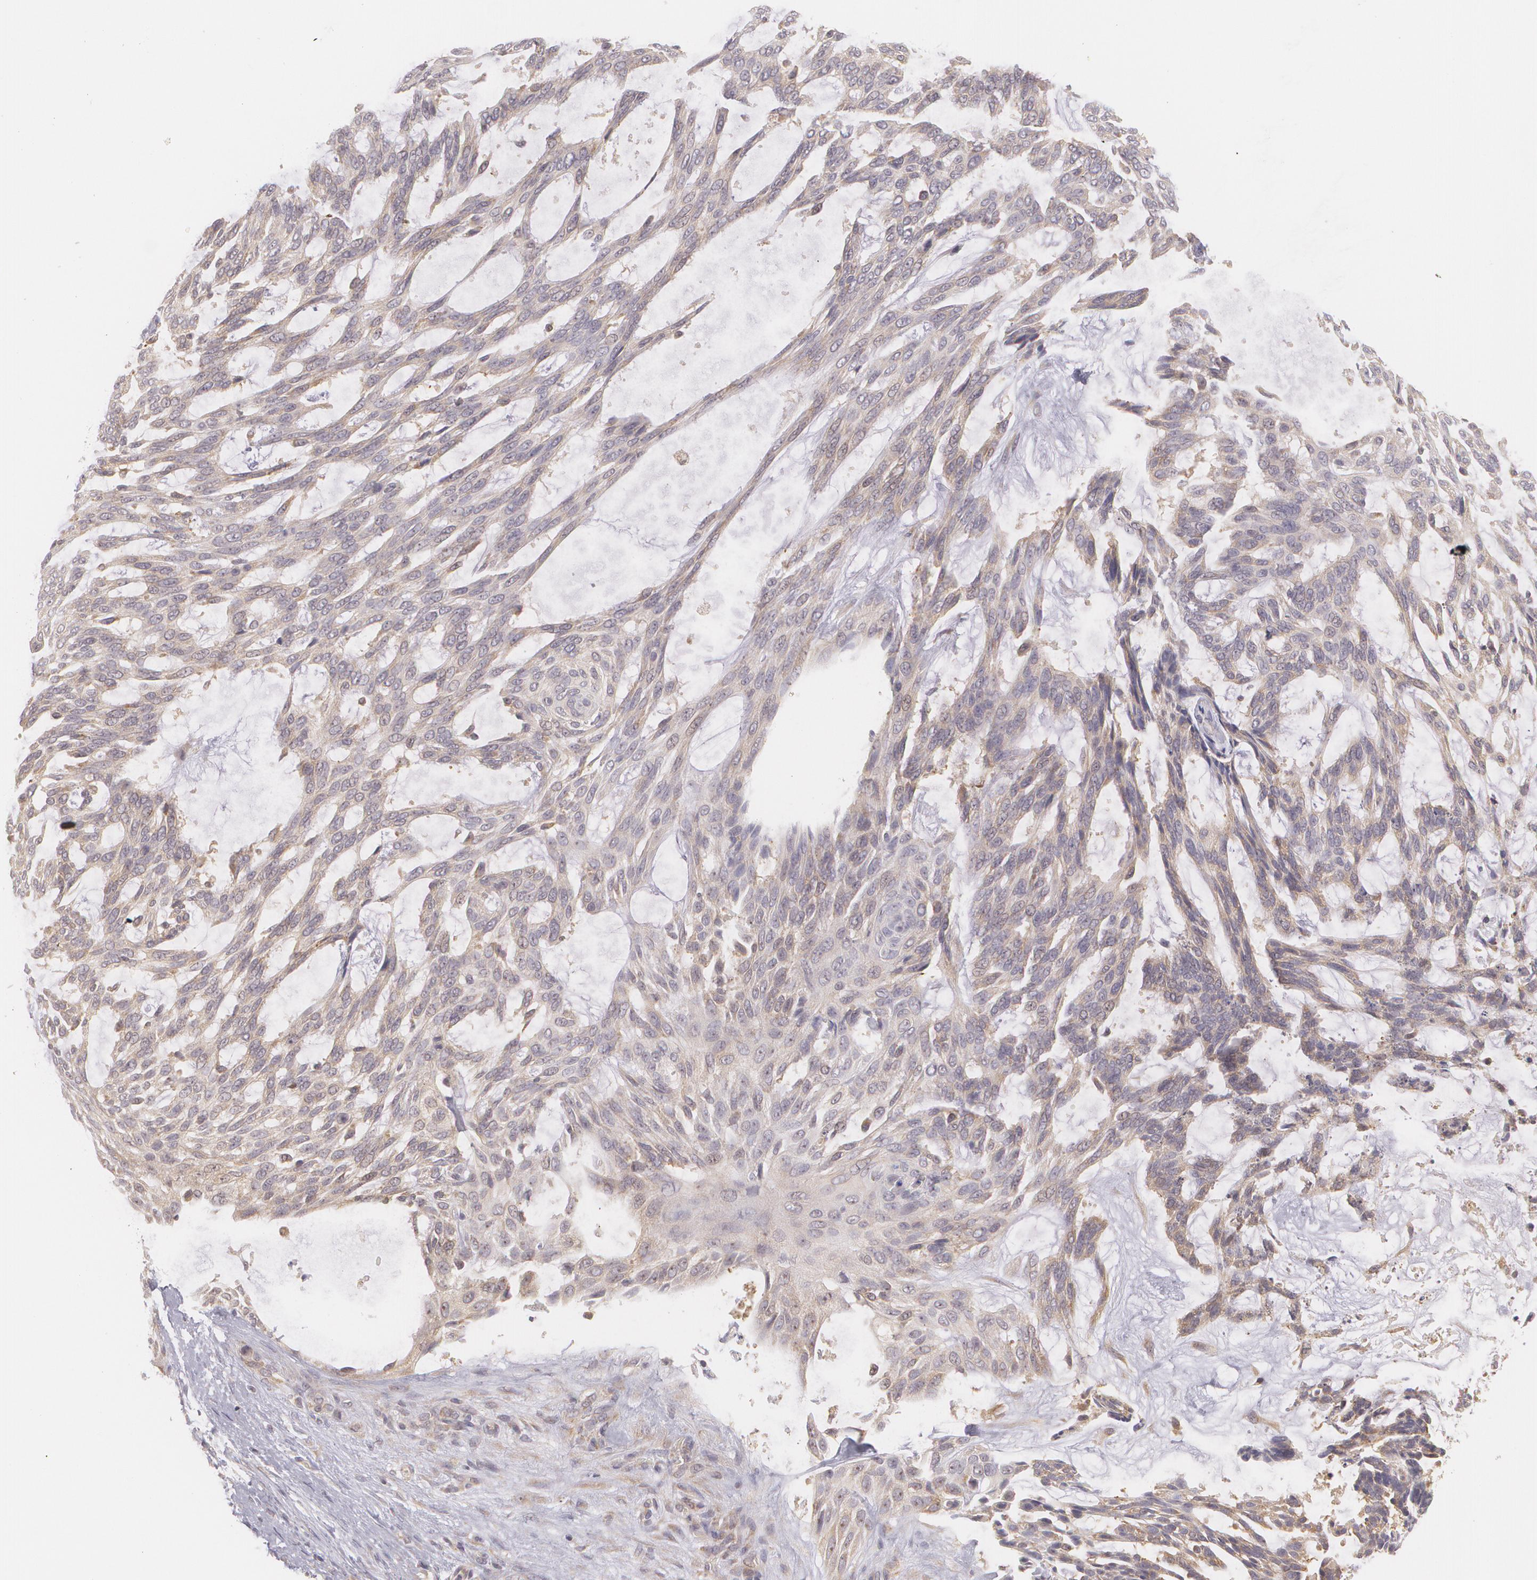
{"staining": {"intensity": "weak", "quantity": ">75%", "location": "cytoplasmic/membranous"}, "tissue": "skin cancer", "cell_type": "Tumor cells", "image_type": "cancer", "snomed": [{"axis": "morphology", "description": "Normal tissue, NOS"}, {"axis": "morphology", "description": "Basal cell carcinoma"}, {"axis": "topography", "description": "Skin"}], "caption": "Human skin basal cell carcinoma stained with a protein marker exhibits weak staining in tumor cells.", "gene": "CCL17", "patient": {"sex": "female", "age": 71}}